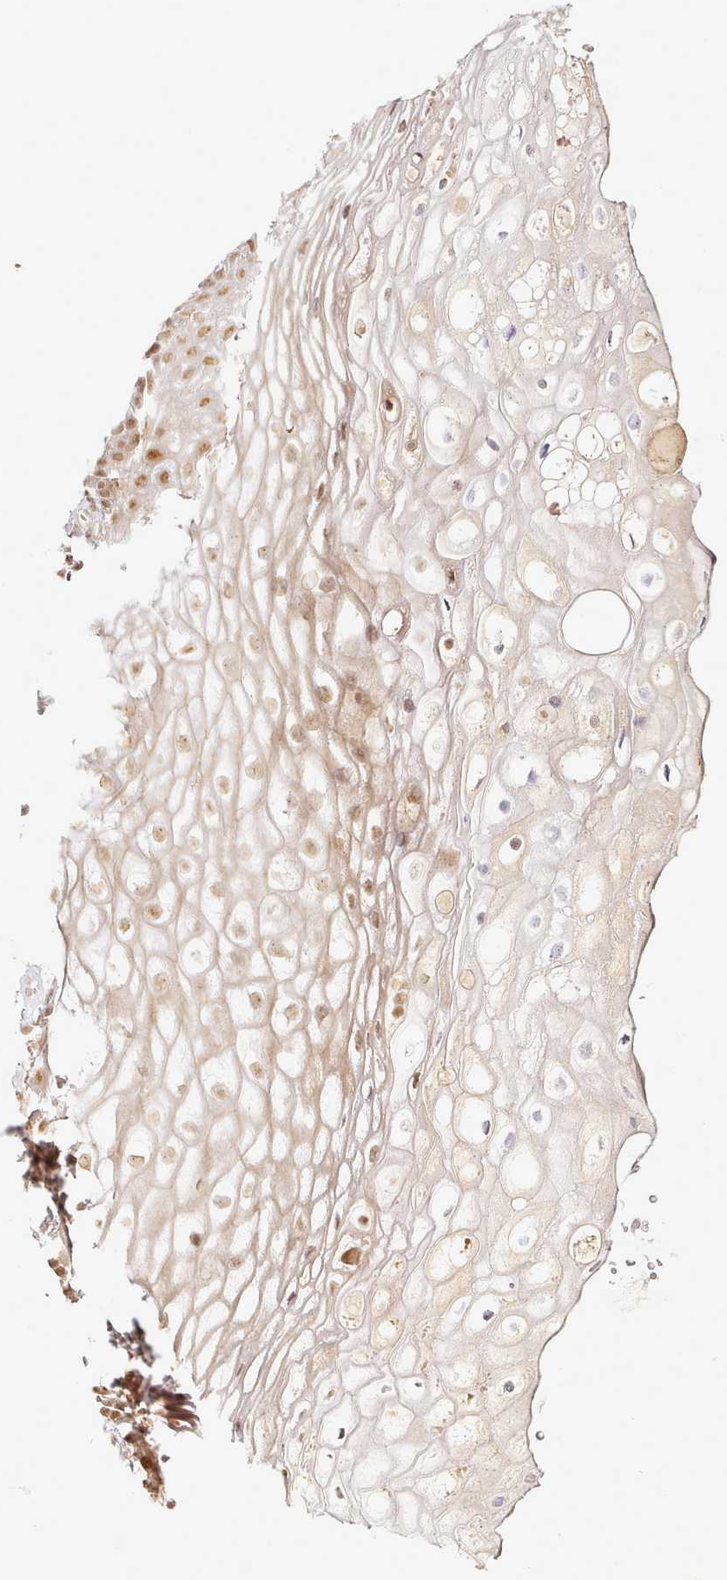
{"staining": {"intensity": "moderate", "quantity": ">75%", "location": "cytoplasmic/membranous,nuclear"}, "tissue": "vagina", "cell_type": "Squamous epithelial cells", "image_type": "normal", "snomed": [{"axis": "morphology", "description": "Normal tissue, NOS"}, {"axis": "topography", "description": "Vagina"}], "caption": "Vagina stained for a protein (brown) displays moderate cytoplasmic/membranous,nuclear positive staining in approximately >75% of squamous epithelial cells.", "gene": "SYT15B", "patient": {"sex": "female", "age": 60}}